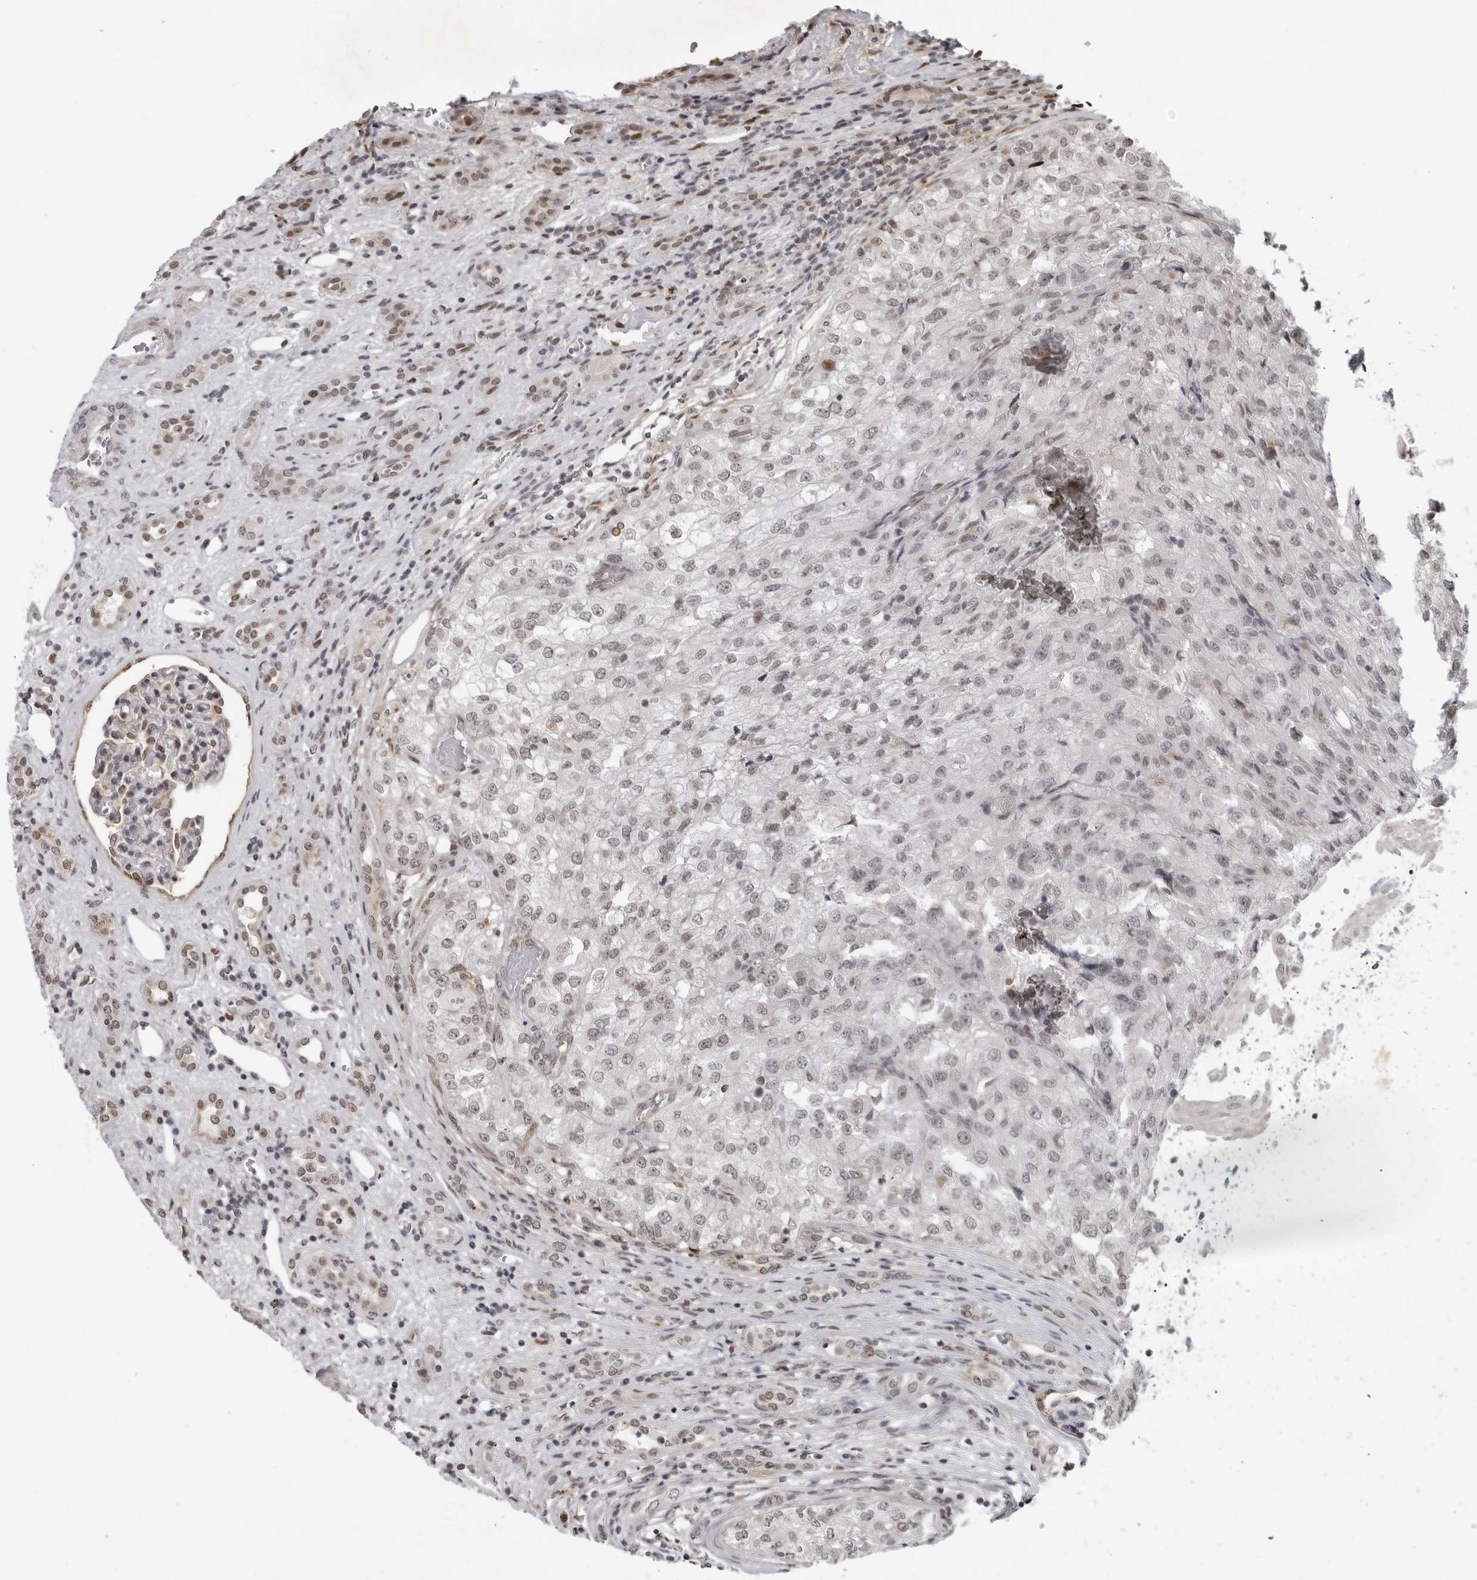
{"staining": {"intensity": "weak", "quantity": "25%-75%", "location": "nuclear"}, "tissue": "renal cancer", "cell_type": "Tumor cells", "image_type": "cancer", "snomed": [{"axis": "morphology", "description": "Adenocarcinoma, NOS"}, {"axis": "topography", "description": "Kidney"}], "caption": "An image of renal cancer (adenocarcinoma) stained for a protein displays weak nuclear brown staining in tumor cells. The staining is performed using DAB brown chromogen to label protein expression. The nuclei are counter-stained blue using hematoxylin.", "gene": "MAF", "patient": {"sex": "female", "age": 54}}